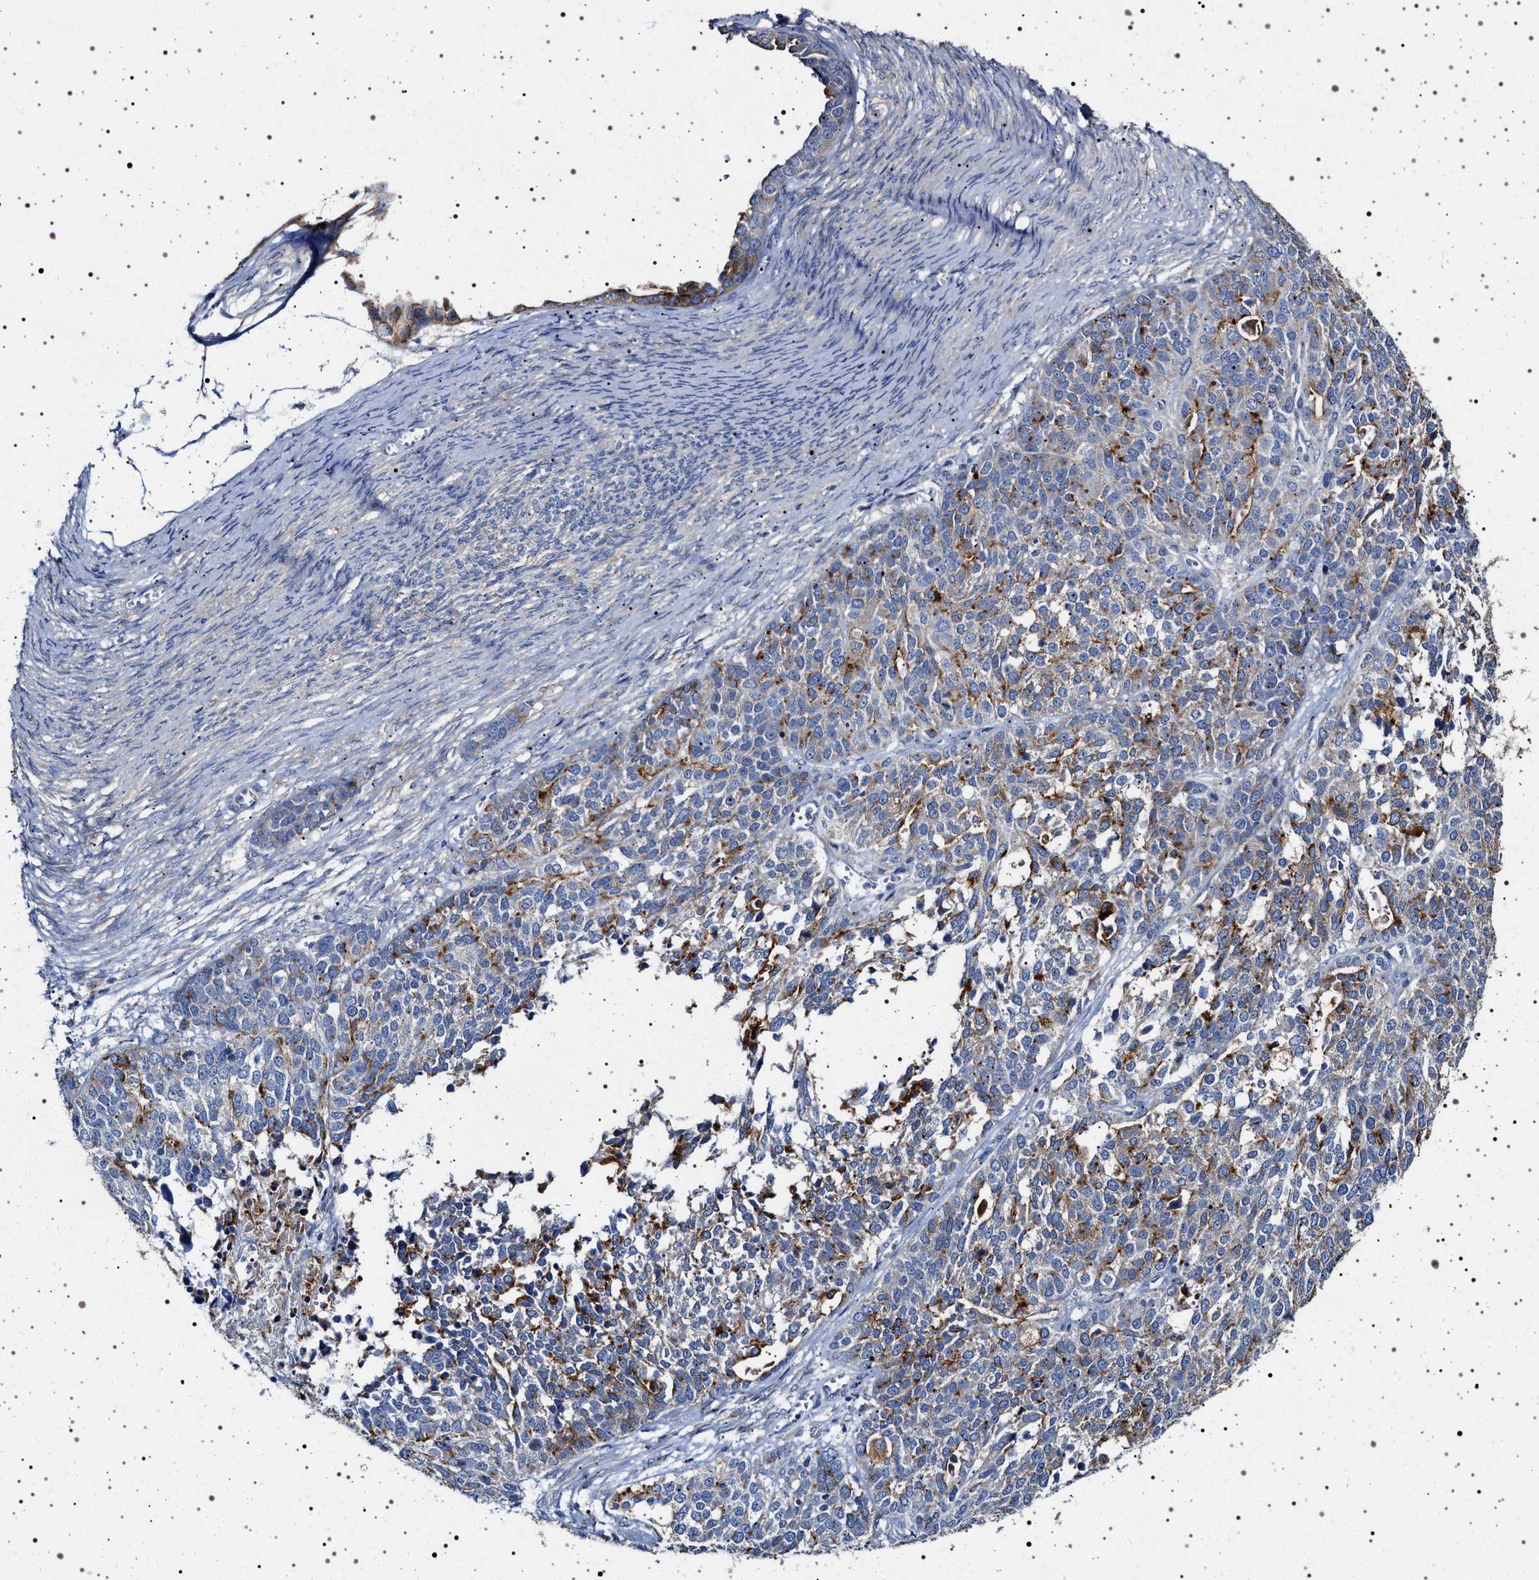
{"staining": {"intensity": "moderate", "quantity": "25%-75%", "location": "cytoplasmic/membranous"}, "tissue": "ovarian cancer", "cell_type": "Tumor cells", "image_type": "cancer", "snomed": [{"axis": "morphology", "description": "Cystadenocarcinoma, serous, NOS"}, {"axis": "topography", "description": "Ovary"}], "caption": "There is medium levels of moderate cytoplasmic/membranous expression in tumor cells of ovarian cancer (serous cystadenocarcinoma), as demonstrated by immunohistochemical staining (brown color).", "gene": "NAALADL2", "patient": {"sex": "female", "age": 44}}